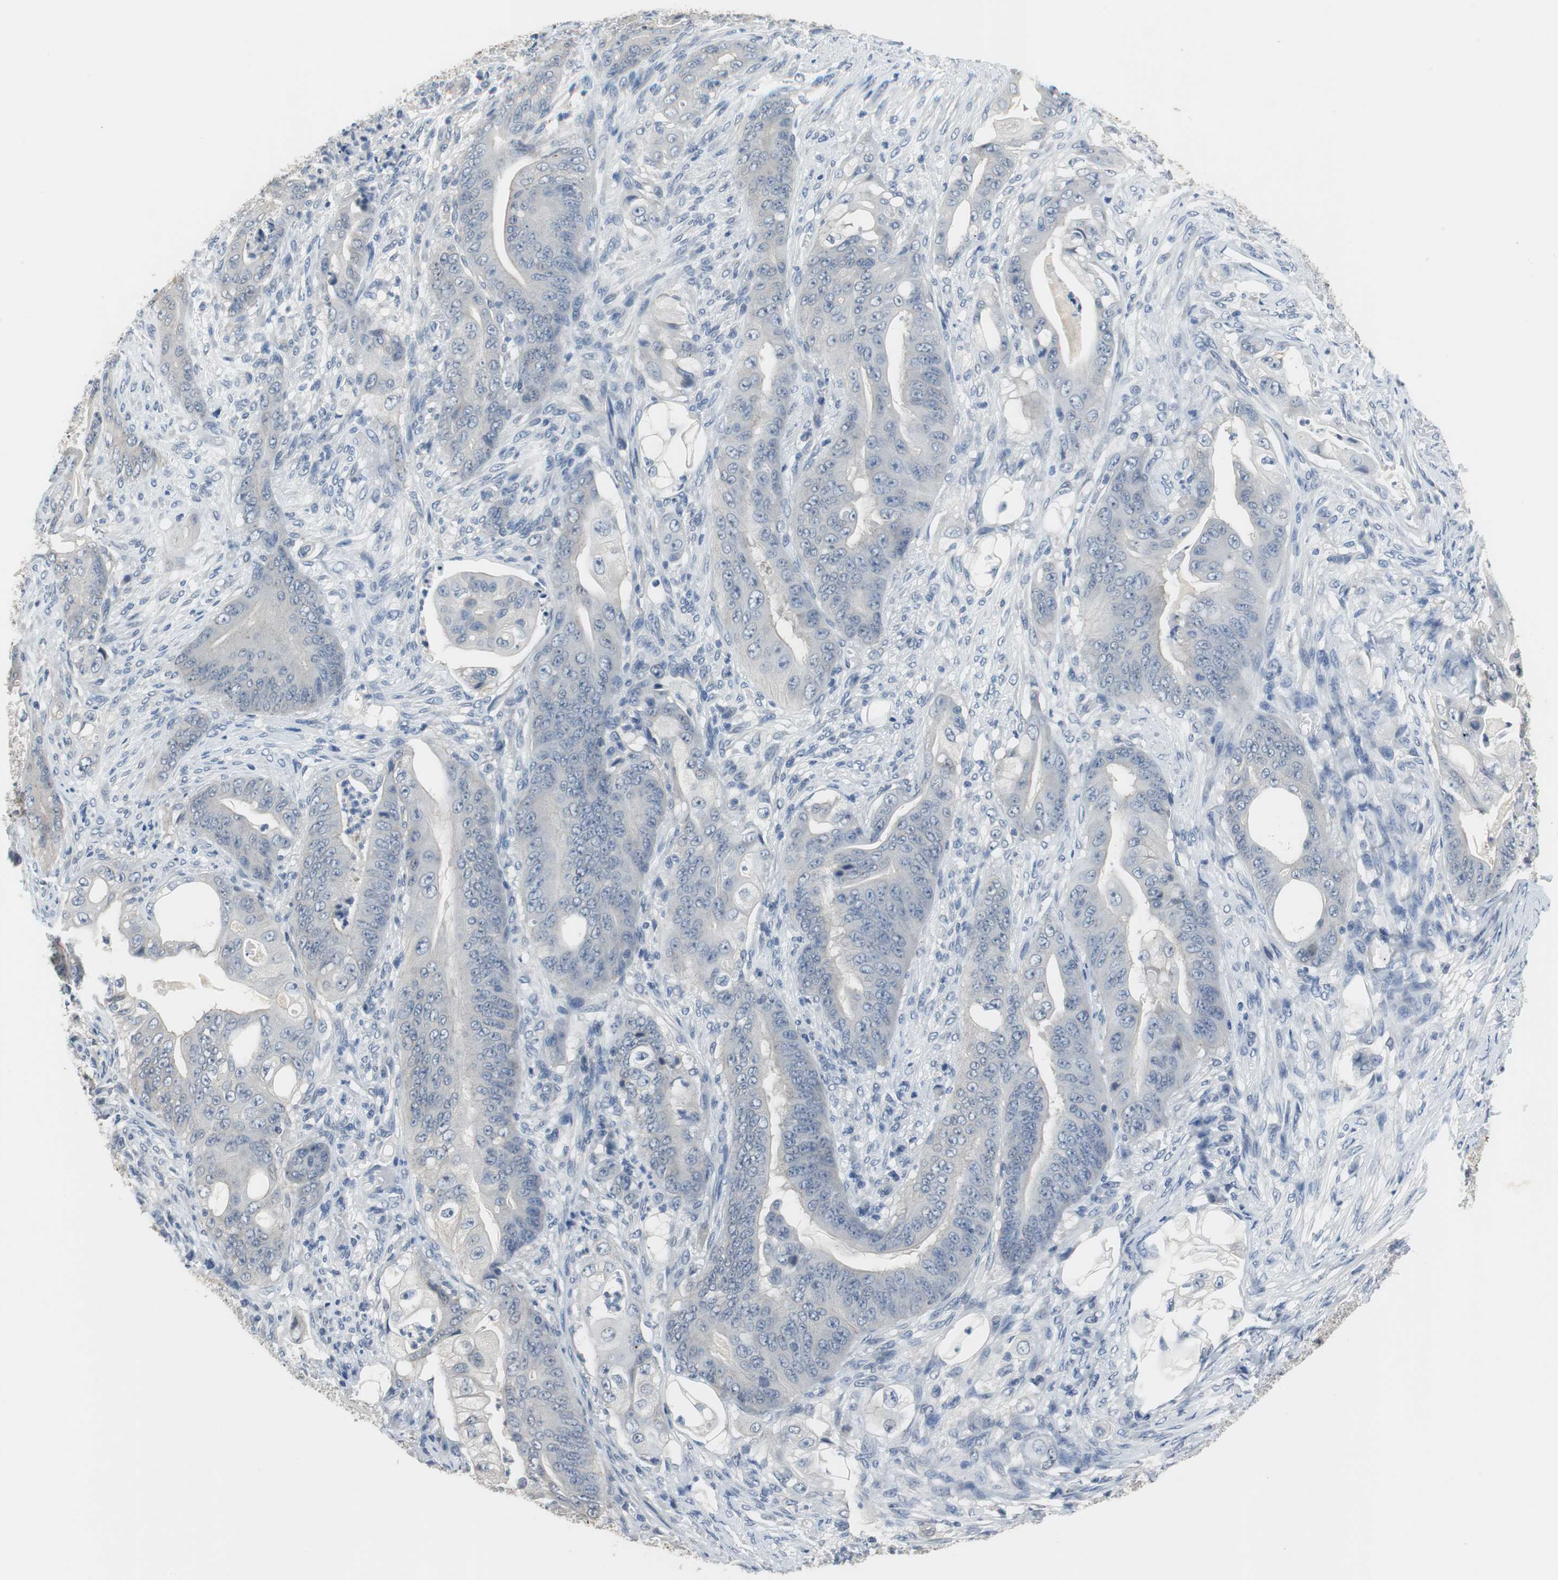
{"staining": {"intensity": "negative", "quantity": "none", "location": "none"}, "tissue": "stomach cancer", "cell_type": "Tumor cells", "image_type": "cancer", "snomed": [{"axis": "morphology", "description": "Adenocarcinoma, NOS"}, {"axis": "topography", "description": "Stomach"}], "caption": "Immunohistochemical staining of stomach adenocarcinoma displays no significant staining in tumor cells.", "gene": "MUC7", "patient": {"sex": "female", "age": 73}}